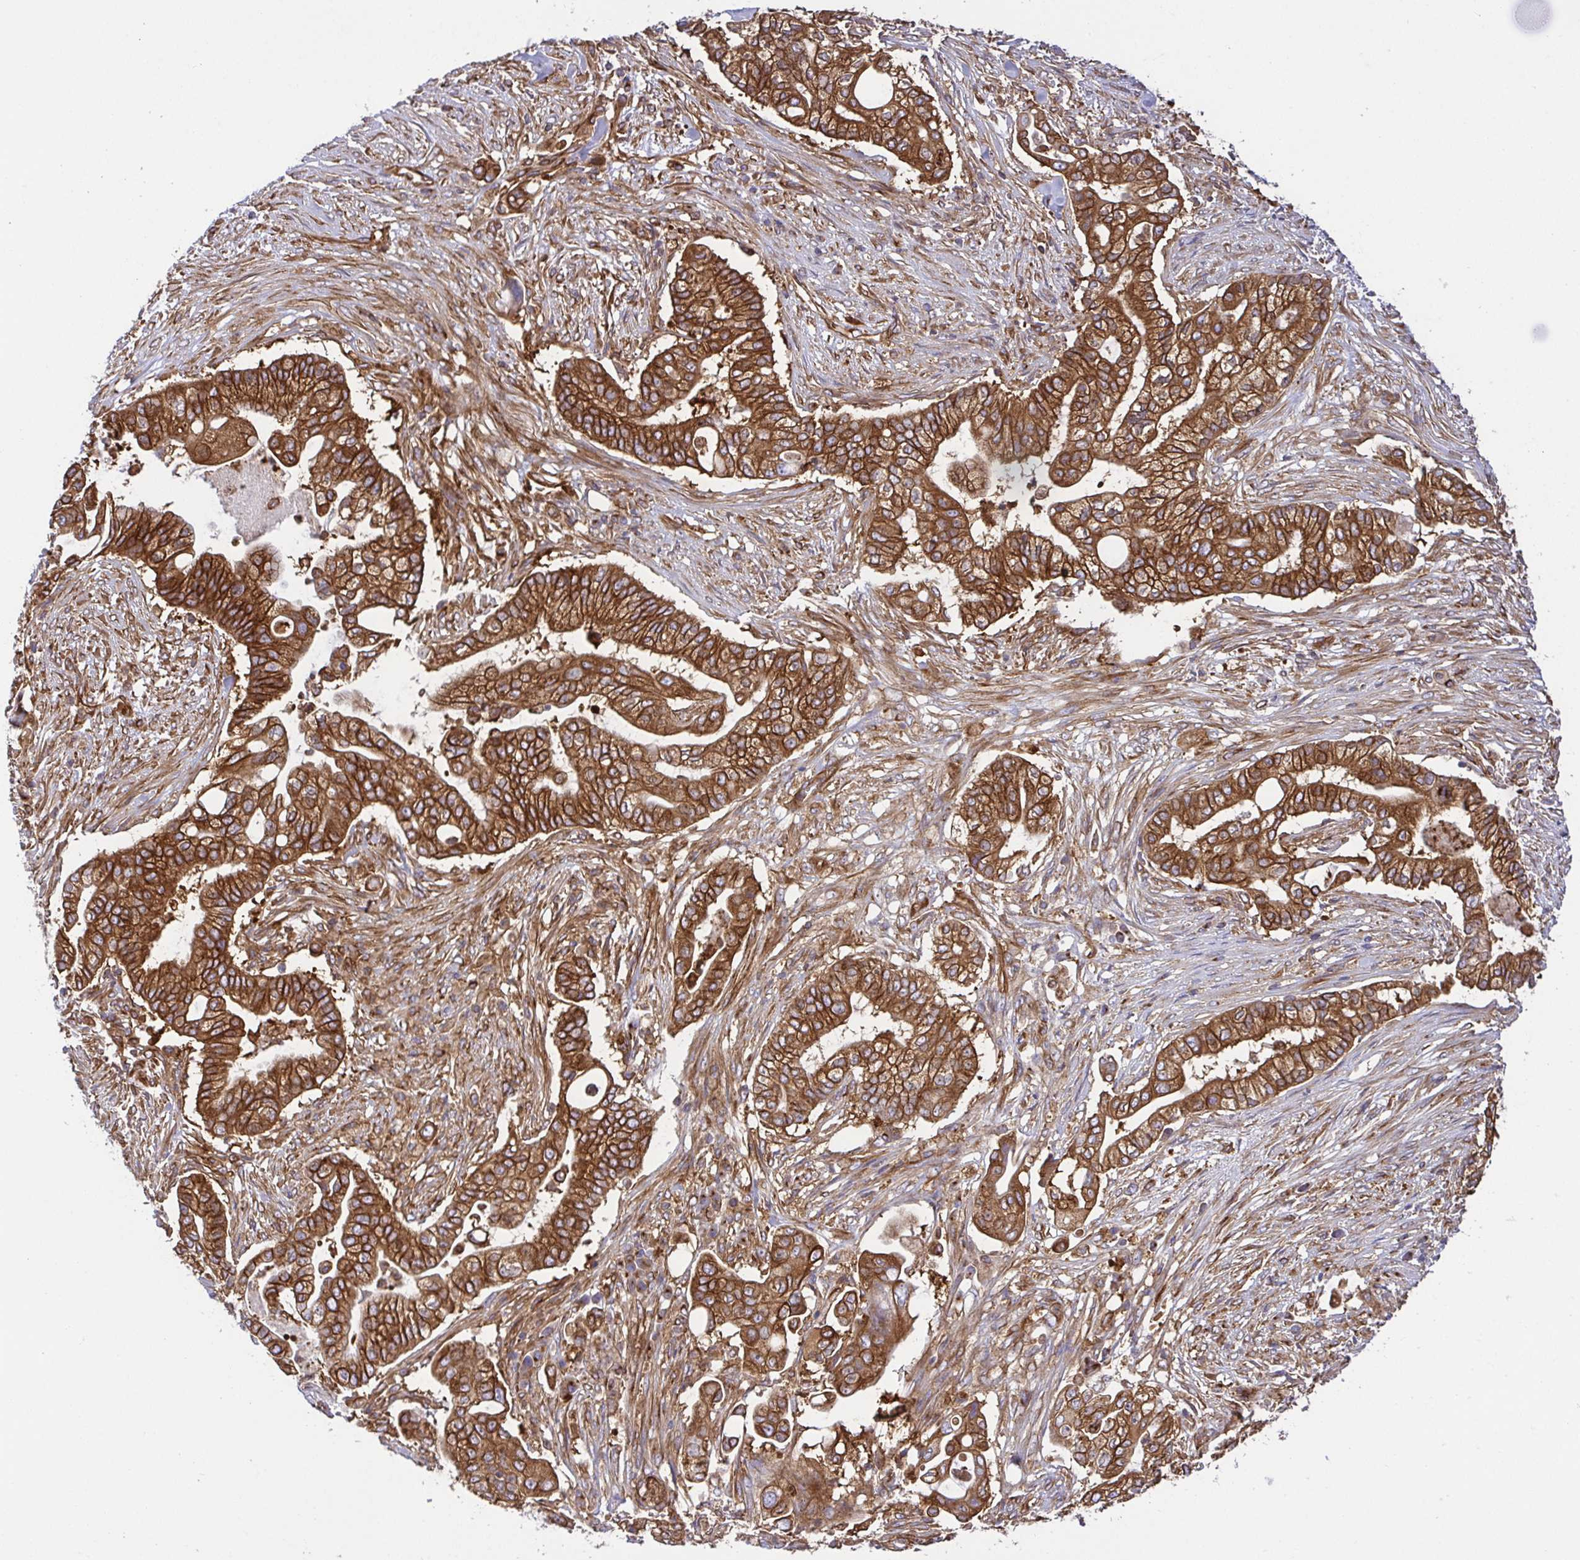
{"staining": {"intensity": "strong", "quantity": ">75%", "location": "cytoplasmic/membranous"}, "tissue": "pancreatic cancer", "cell_type": "Tumor cells", "image_type": "cancer", "snomed": [{"axis": "morphology", "description": "Adenocarcinoma, NOS"}, {"axis": "topography", "description": "Pancreas"}], "caption": "Strong cytoplasmic/membranous protein staining is identified in approximately >75% of tumor cells in pancreatic adenocarcinoma.", "gene": "KIF5B", "patient": {"sex": "female", "age": 69}}